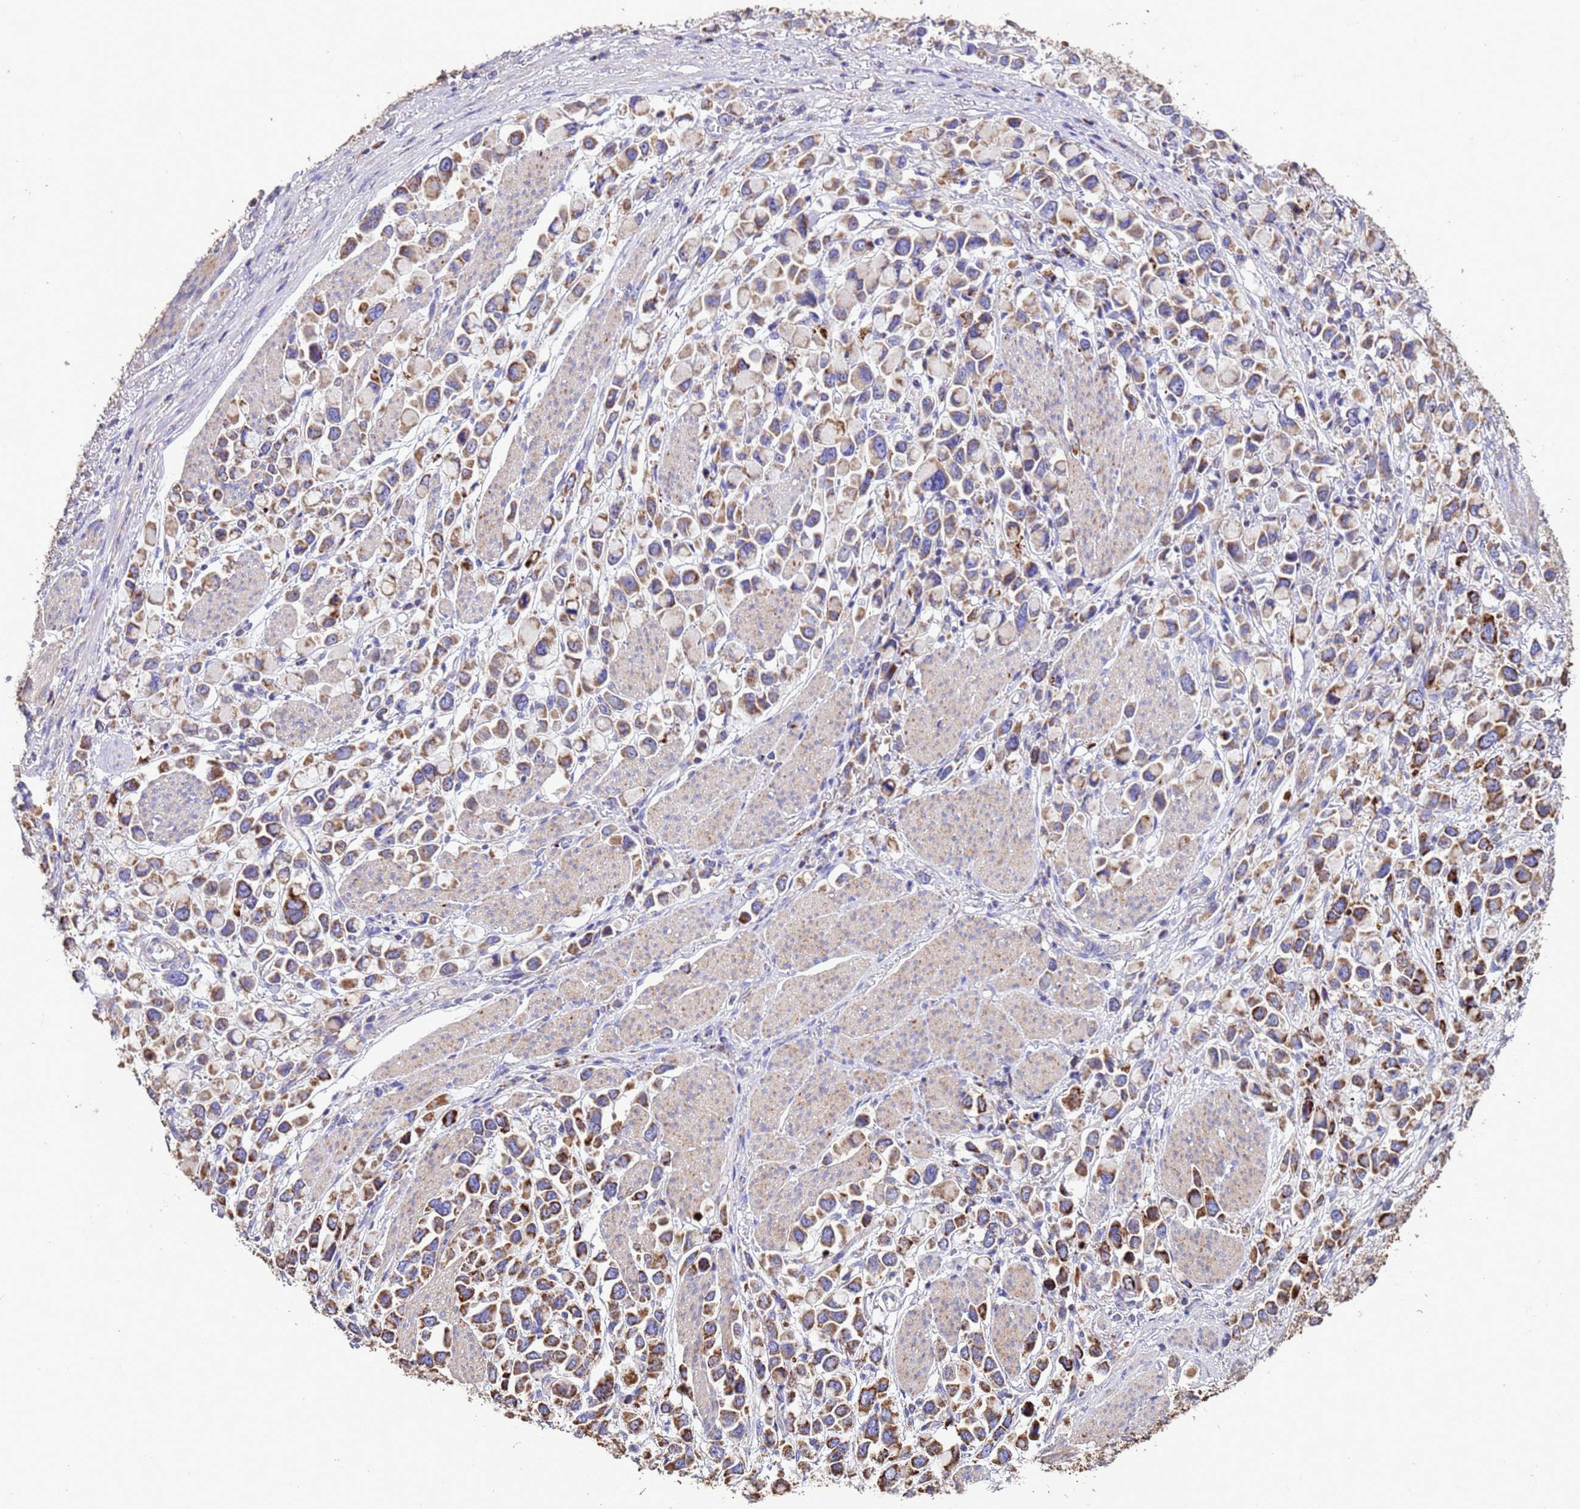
{"staining": {"intensity": "moderate", "quantity": ">75%", "location": "cytoplasmic/membranous"}, "tissue": "stomach cancer", "cell_type": "Tumor cells", "image_type": "cancer", "snomed": [{"axis": "morphology", "description": "Adenocarcinoma, NOS"}, {"axis": "topography", "description": "Stomach"}], "caption": "Stomach cancer stained with IHC shows moderate cytoplasmic/membranous staining in approximately >75% of tumor cells.", "gene": "ZNFX1", "patient": {"sex": "female", "age": 81}}